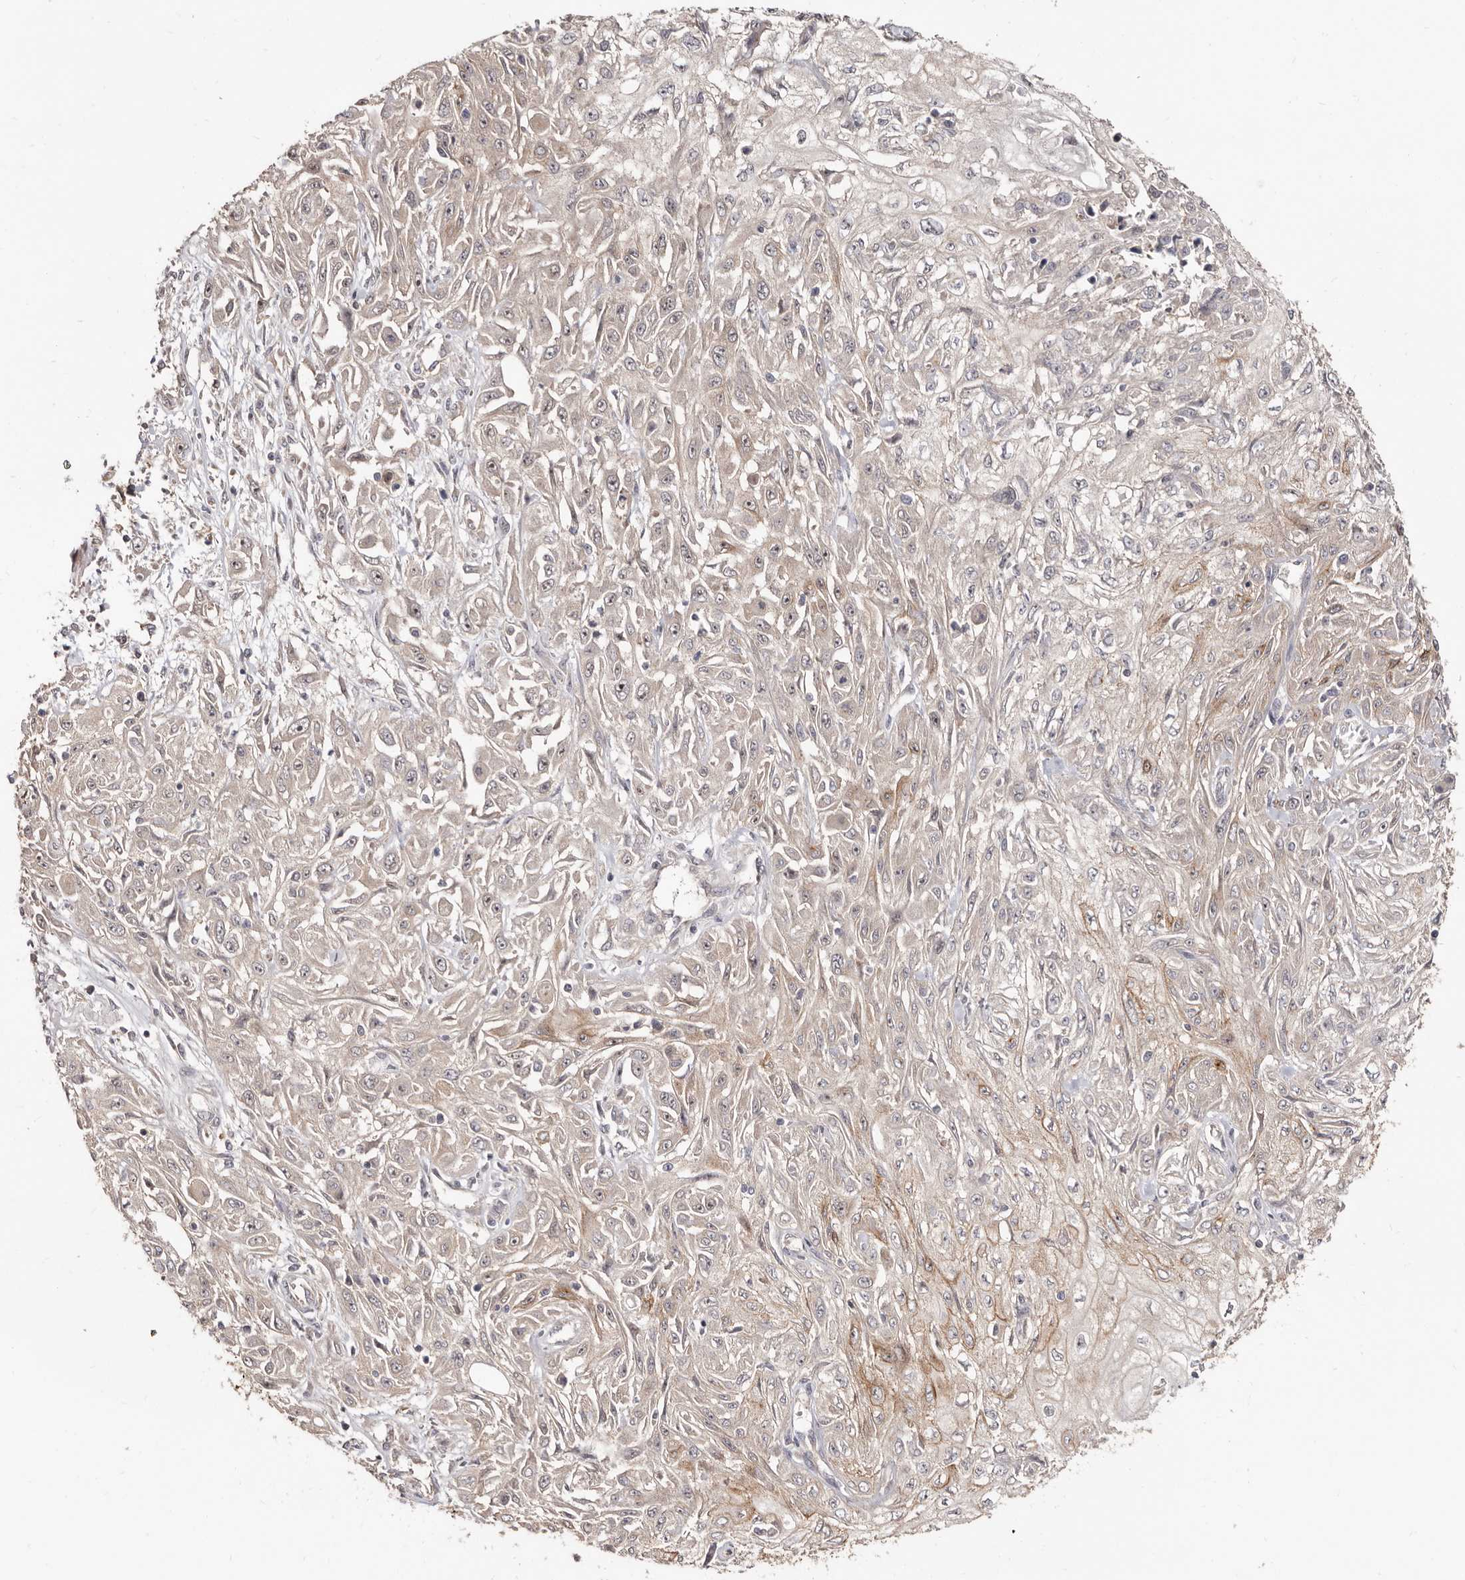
{"staining": {"intensity": "moderate", "quantity": "<25%", "location": "cytoplasmic/membranous"}, "tissue": "skin cancer", "cell_type": "Tumor cells", "image_type": "cancer", "snomed": [{"axis": "morphology", "description": "Squamous cell carcinoma, NOS"}, {"axis": "morphology", "description": "Squamous cell carcinoma, metastatic, NOS"}, {"axis": "topography", "description": "Skin"}, {"axis": "topography", "description": "Lymph node"}], "caption": "High-magnification brightfield microscopy of skin cancer stained with DAB (3,3'-diaminobenzidine) (brown) and counterstained with hematoxylin (blue). tumor cells exhibit moderate cytoplasmic/membranous staining is appreciated in about<25% of cells.", "gene": "GPATCH4", "patient": {"sex": "male", "age": 75}}